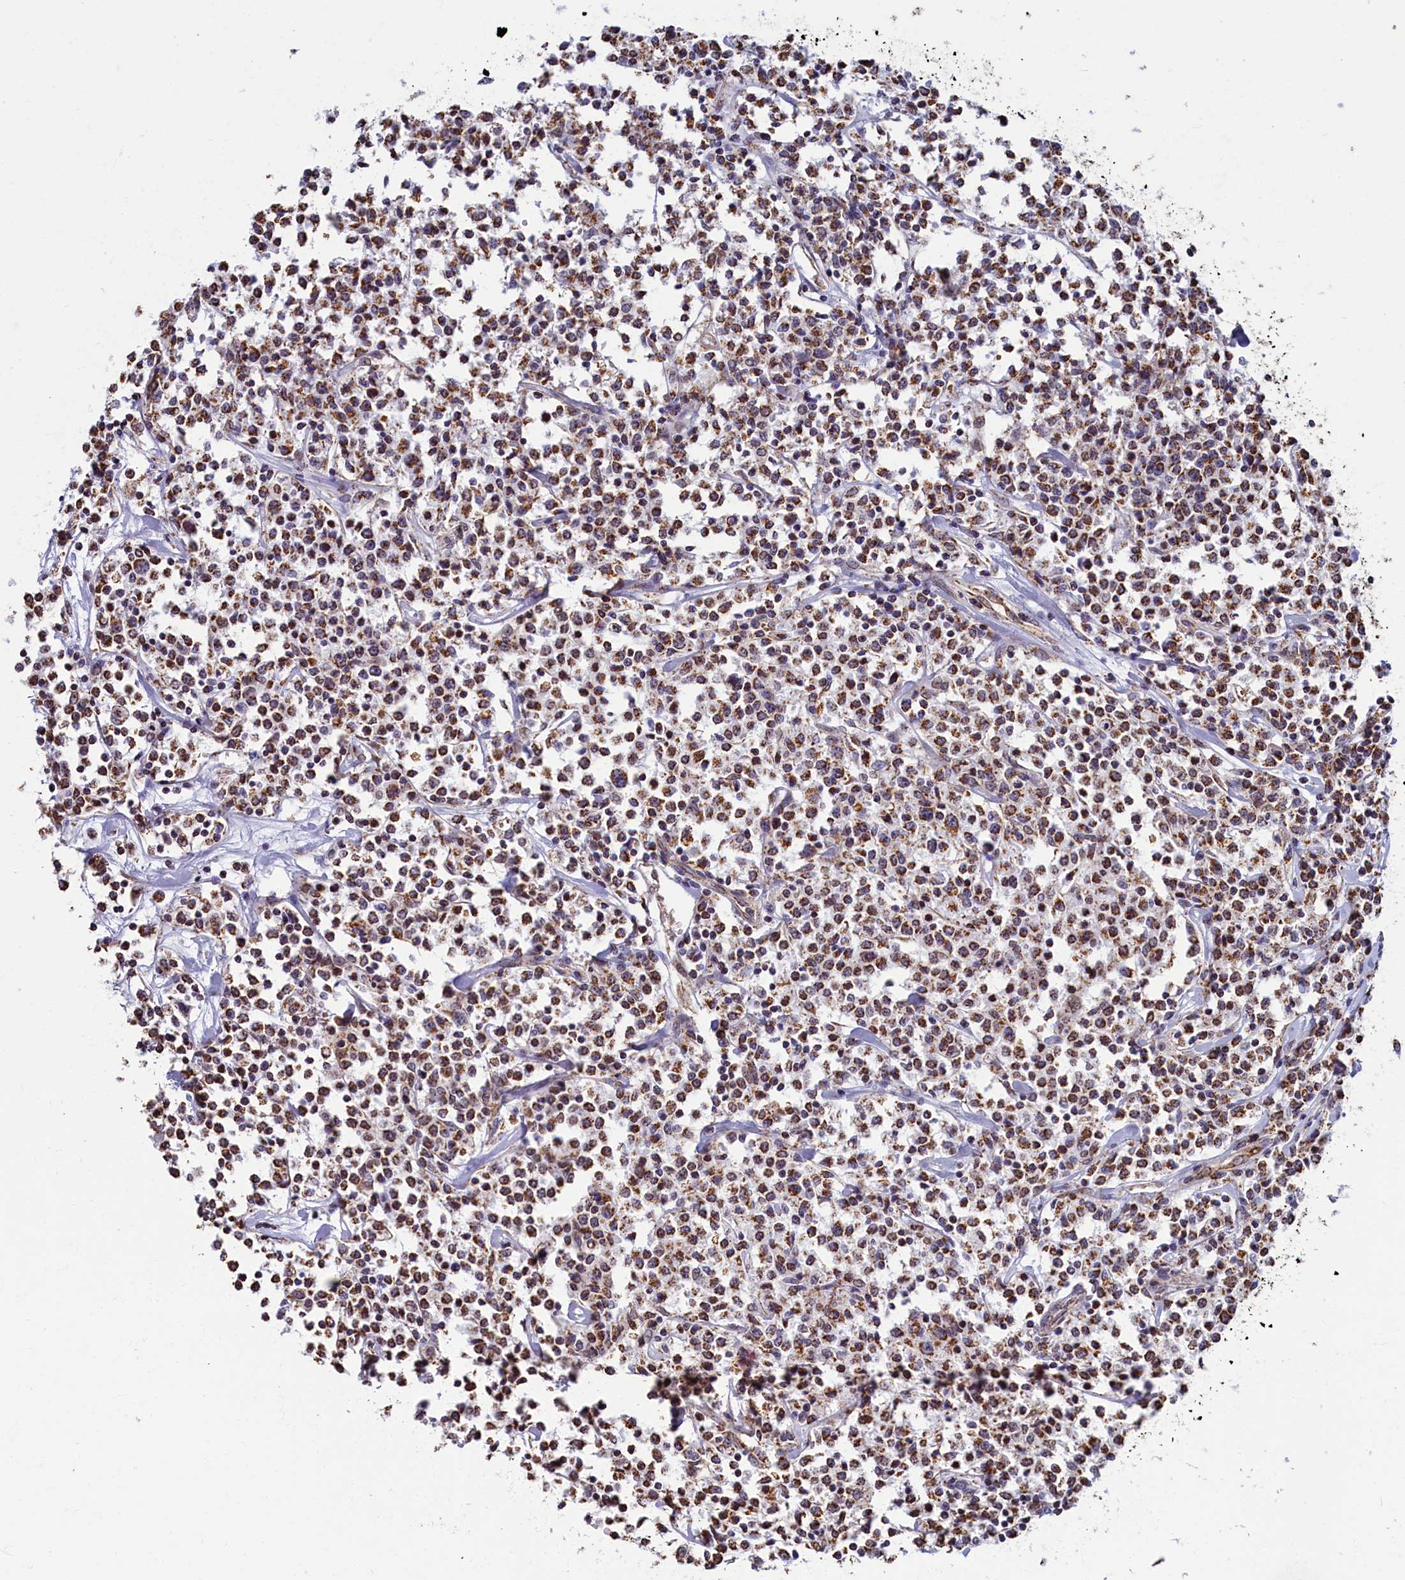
{"staining": {"intensity": "moderate", "quantity": "25%-75%", "location": "cytoplasmic/membranous"}, "tissue": "lymphoma", "cell_type": "Tumor cells", "image_type": "cancer", "snomed": [{"axis": "morphology", "description": "Malignant lymphoma, non-Hodgkin's type, Low grade"}, {"axis": "topography", "description": "Small intestine"}], "caption": "Immunohistochemical staining of human lymphoma reveals medium levels of moderate cytoplasmic/membranous staining in about 25%-75% of tumor cells.", "gene": "SPR", "patient": {"sex": "female", "age": 59}}